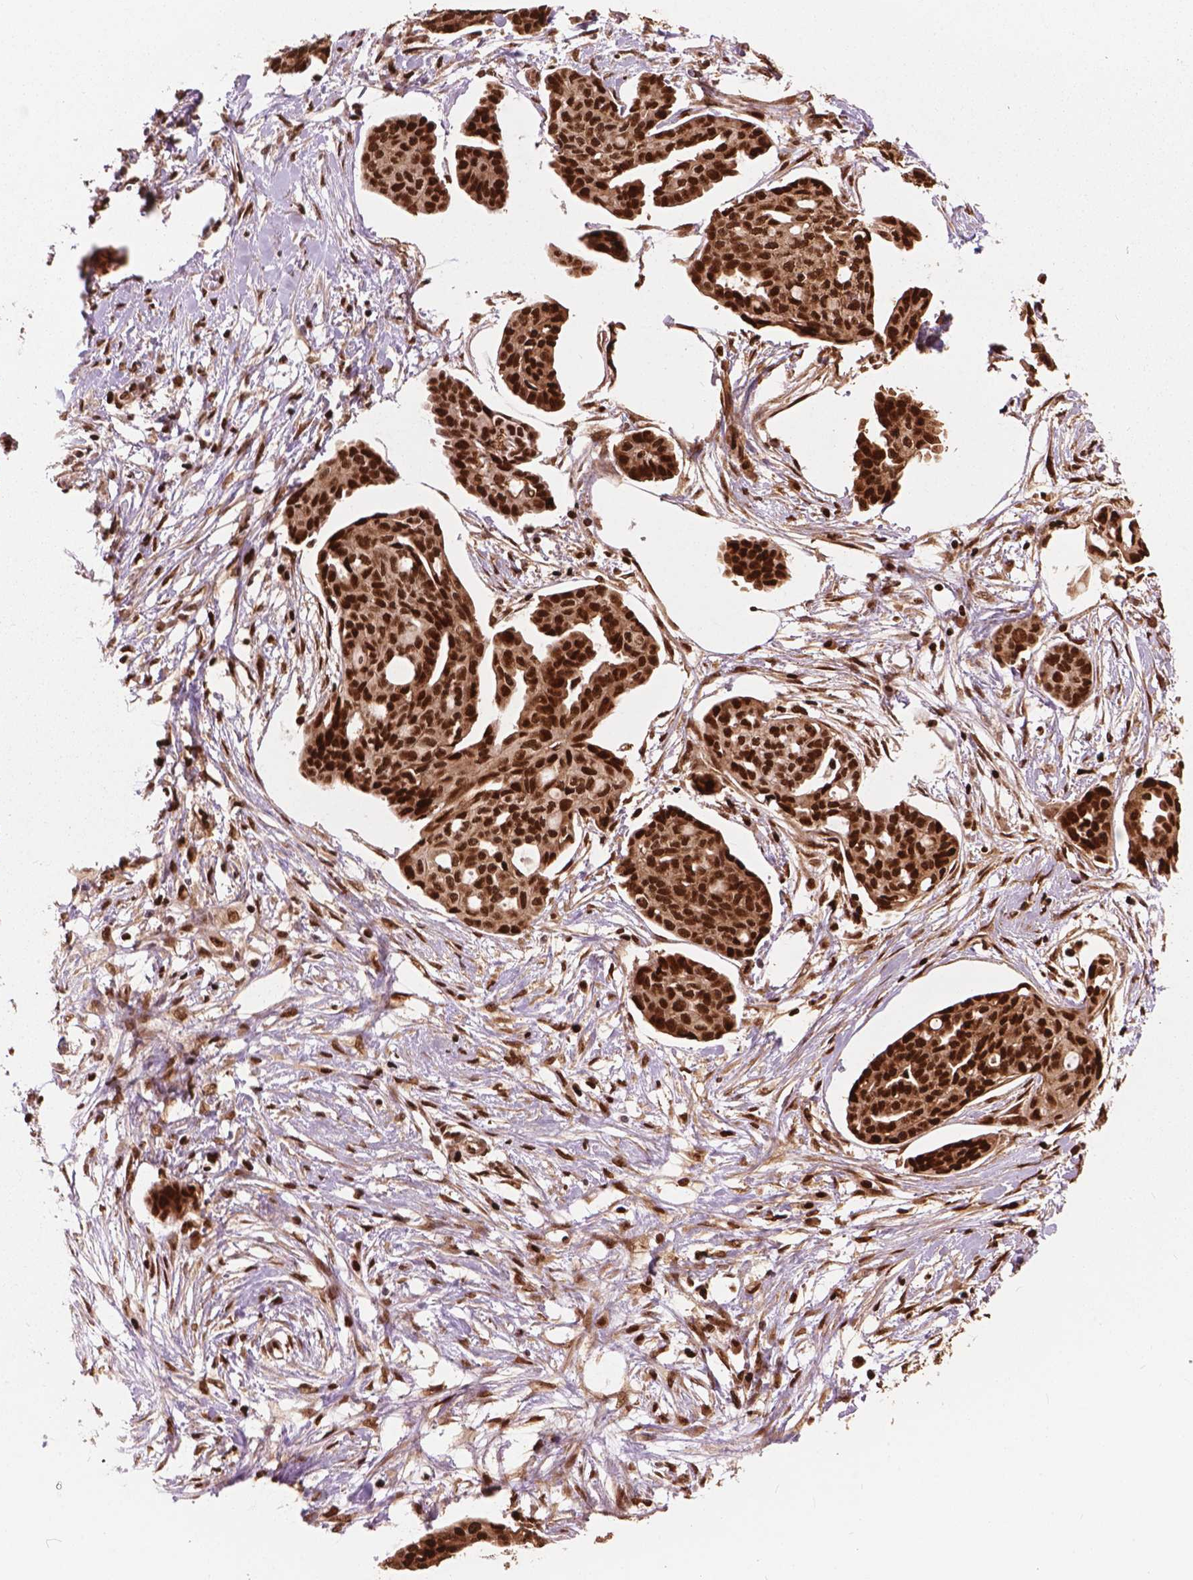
{"staining": {"intensity": "strong", "quantity": ">75%", "location": "cytoplasmic/membranous,nuclear"}, "tissue": "ovarian cancer", "cell_type": "Tumor cells", "image_type": "cancer", "snomed": [{"axis": "morphology", "description": "Cystadenocarcinoma, serous, NOS"}, {"axis": "topography", "description": "Ovary"}], "caption": "Human ovarian serous cystadenocarcinoma stained with a protein marker displays strong staining in tumor cells.", "gene": "ANP32B", "patient": {"sex": "female", "age": 71}}